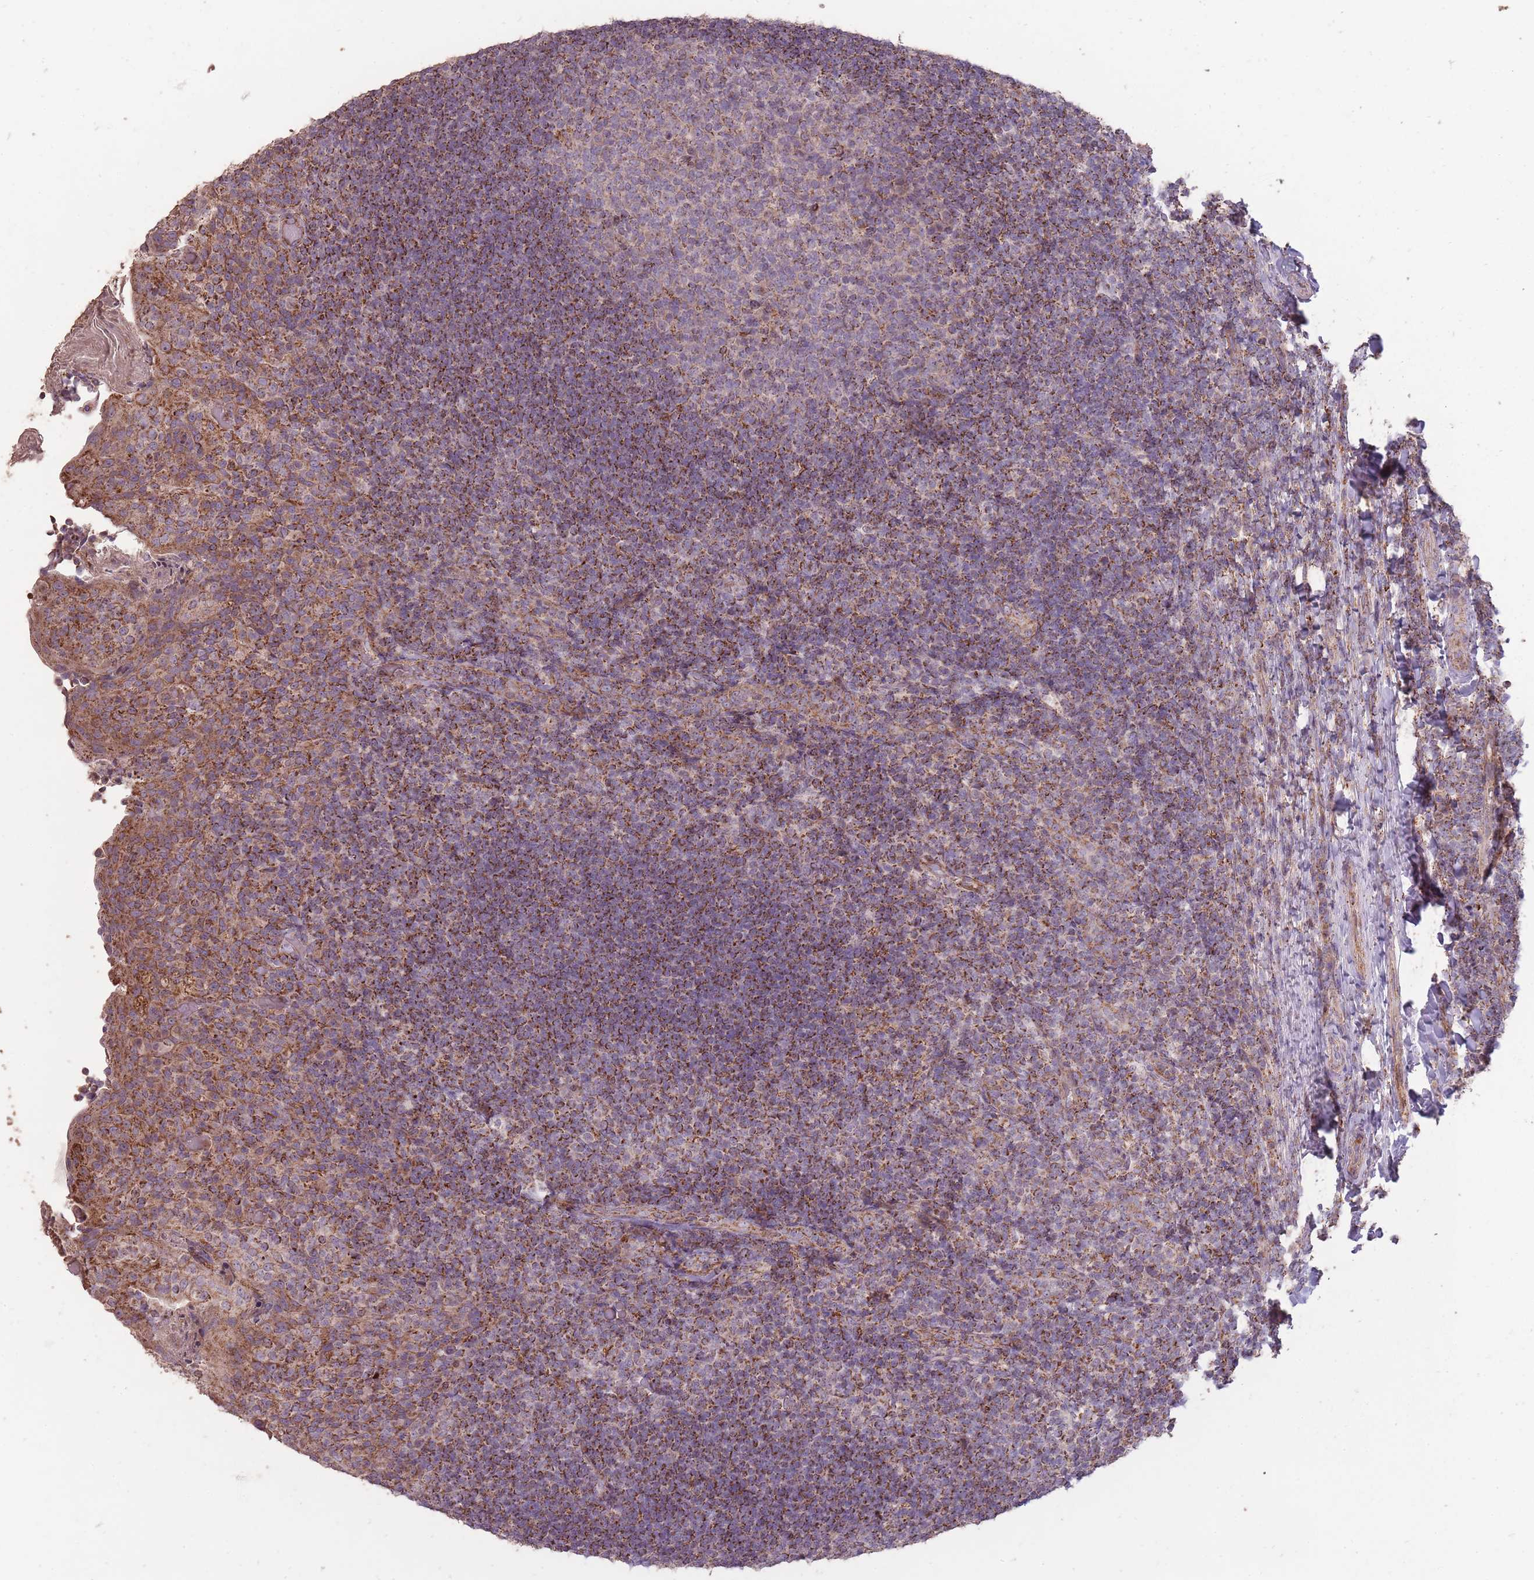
{"staining": {"intensity": "moderate", "quantity": "<25%", "location": "cytoplasmic/membranous"}, "tissue": "tonsil", "cell_type": "Germinal center cells", "image_type": "normal", "snomed": [{"axis": "morphology", "description": "Normal tissue, NOS"}, {"axis": "topography", "description": "Tonsil"}], "caption": "This image demonstrates immunohistochemistry staining of normal tonsil, with low moderate cytoplasmic/membranous expression in approximately <25% of germinal center cells.", "gene": "CNOT8", "patient": {"sex": "female", "age": 10}}